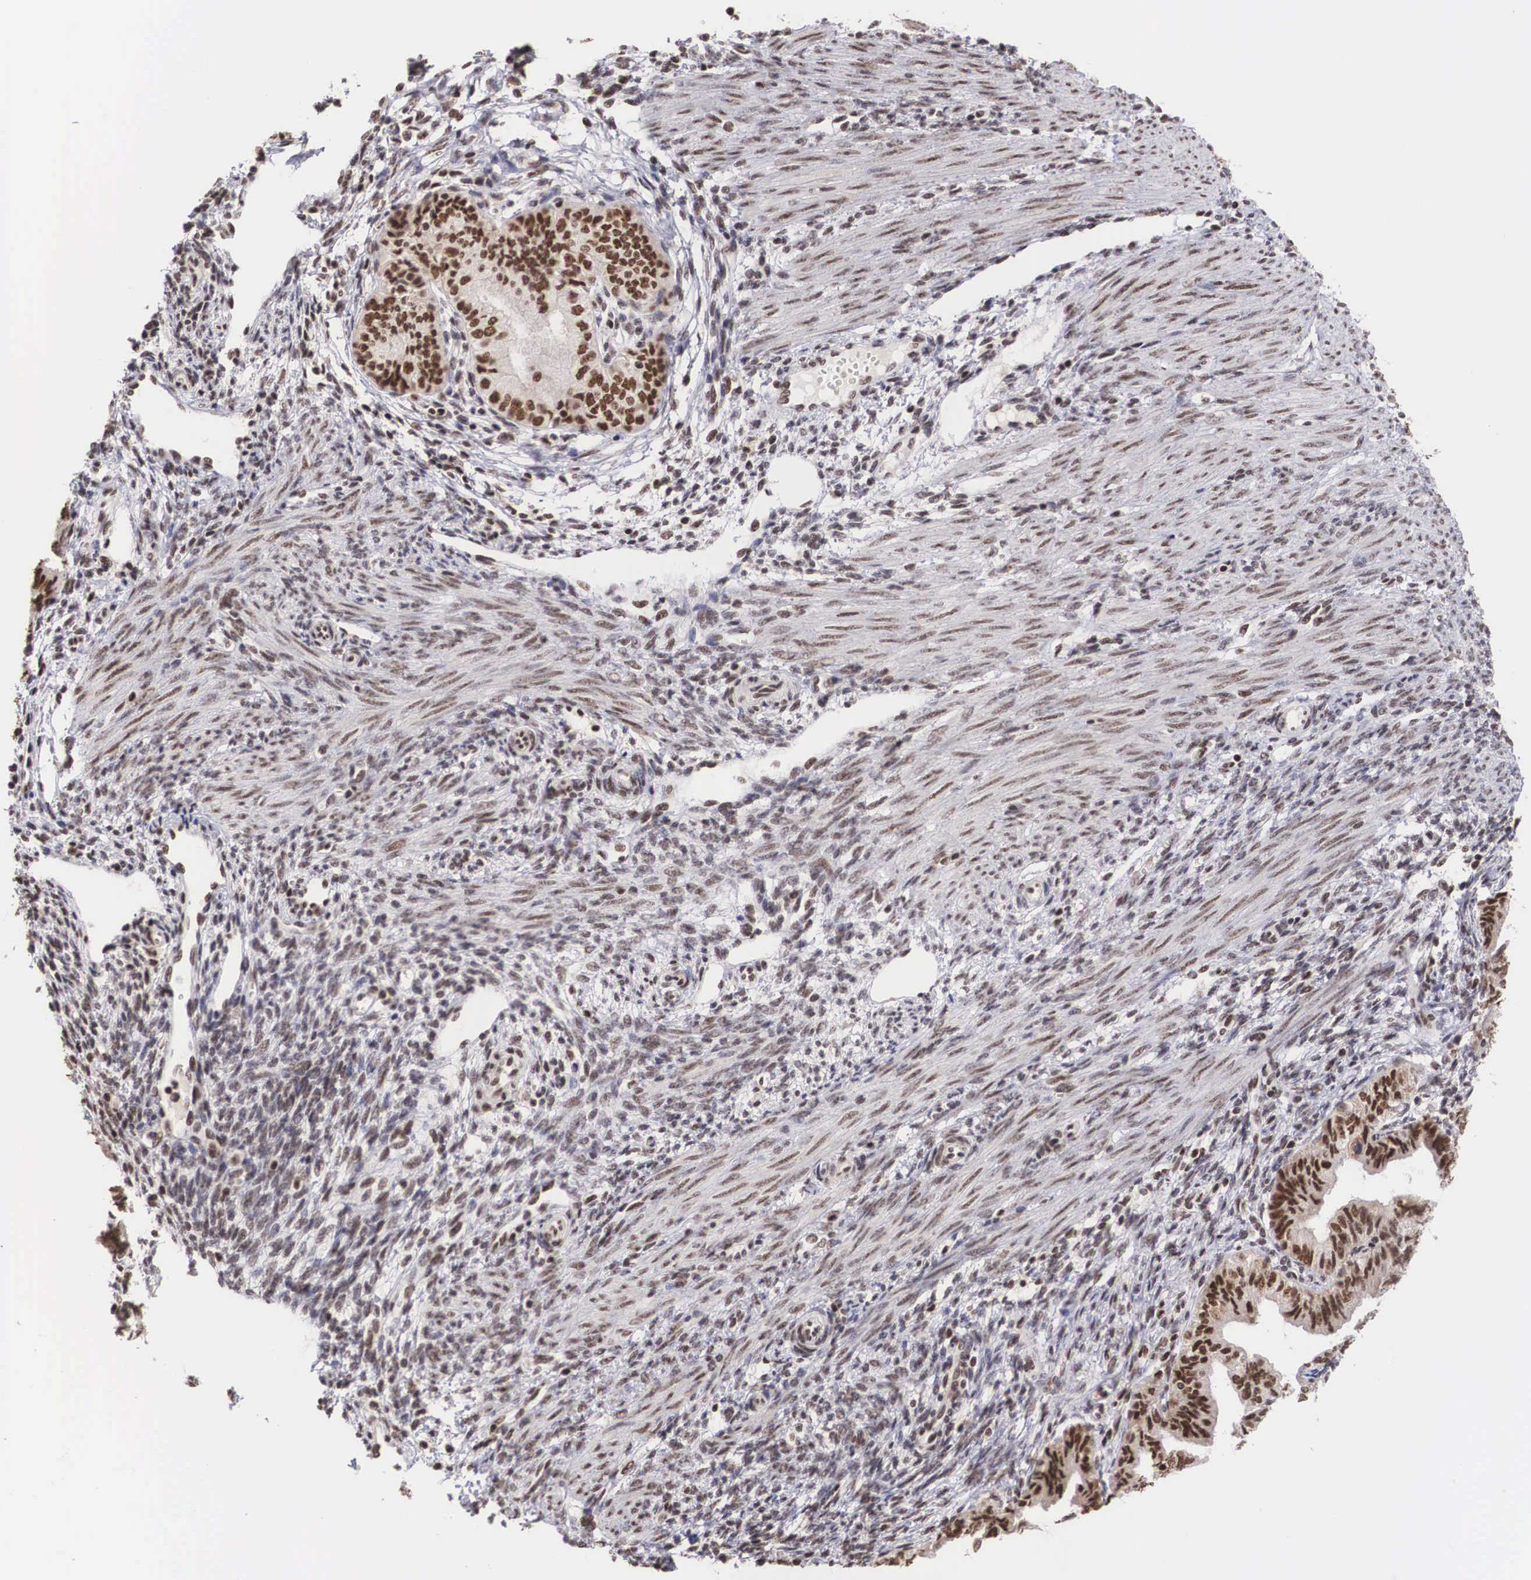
{"staining": {"intensity": "strong", "quantity": ">75%", "location": "nuclear"}, "tissue": "endometrial cancer", "cell_type": "Tumor cells", "image_type": "cancer", "snomed": [{"axis": "morphology", "description": "Adenocarcinoma, NOS"}, {"axis": "topography", "description": "Endometrium"}], "caption": "Strong nuclear positivity for a protein is seen in approximately >75% of tumor cells of adenocarcinoma (endometrial) using IHC.", "gene": "HTATSF1", "patient": {"sex": "female", "age": 51}}